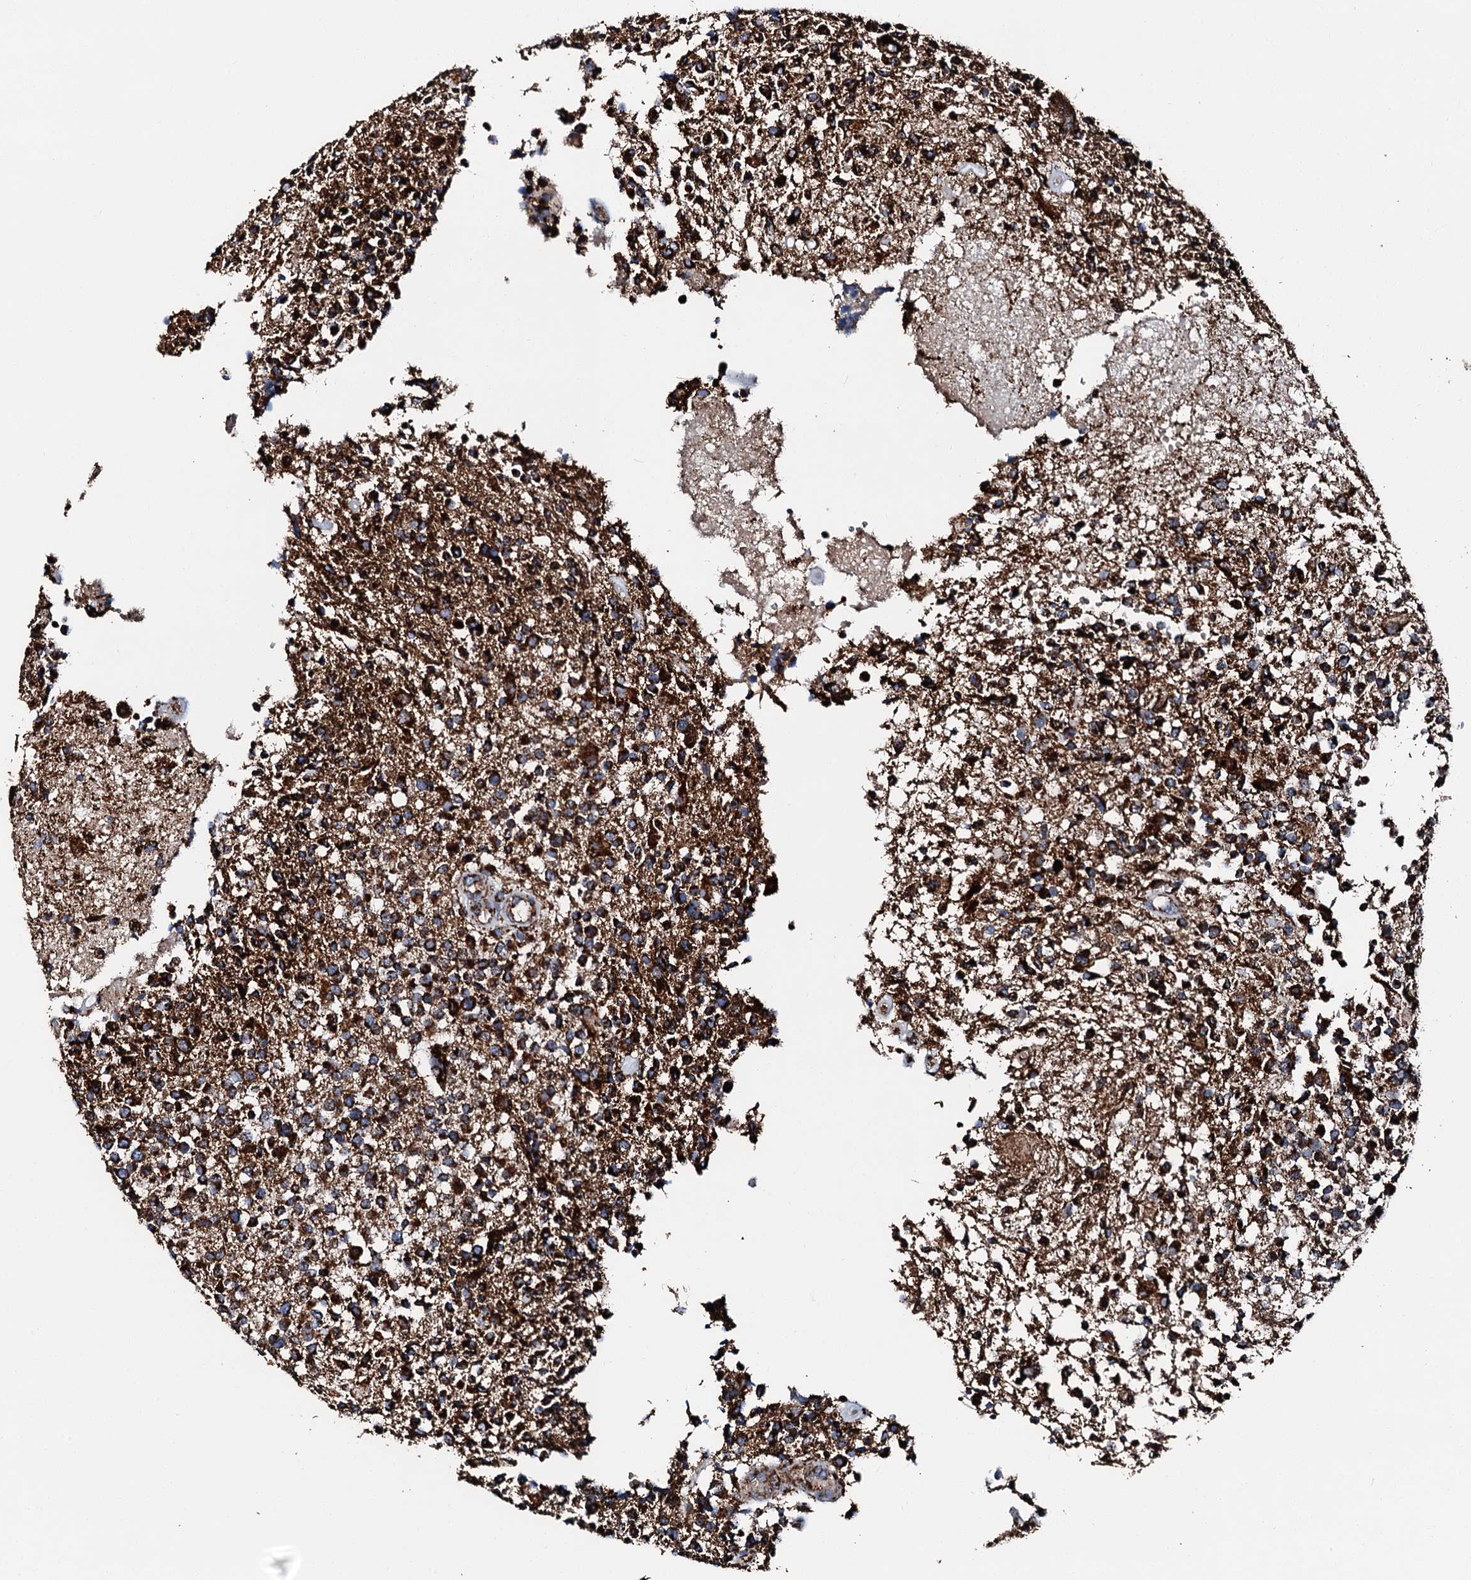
{"staining": {"intensity": "strong", "quantity": ">75%", "location": "cytoplasmic/membranous"}, "tissue": "glioma", "cell_type": "Tumor cells", "image_type": "cancer", "snomed": [{"axis": "morphology", "description": "Glioma, malignant, High grade"}, {"axis": "morphology", "description": "Glioblastoma, NOS"}, {"axis": "topography", "description": "Brain"}], "caption": "High-power microscopy captured an IHC image of malignant high-grade glioma, revealing strong cytoplasmic/membranous positivity in approximately >75% of tumor cells.", "gene": "HADH", "patient": {"sex": "male", "age": 60}}